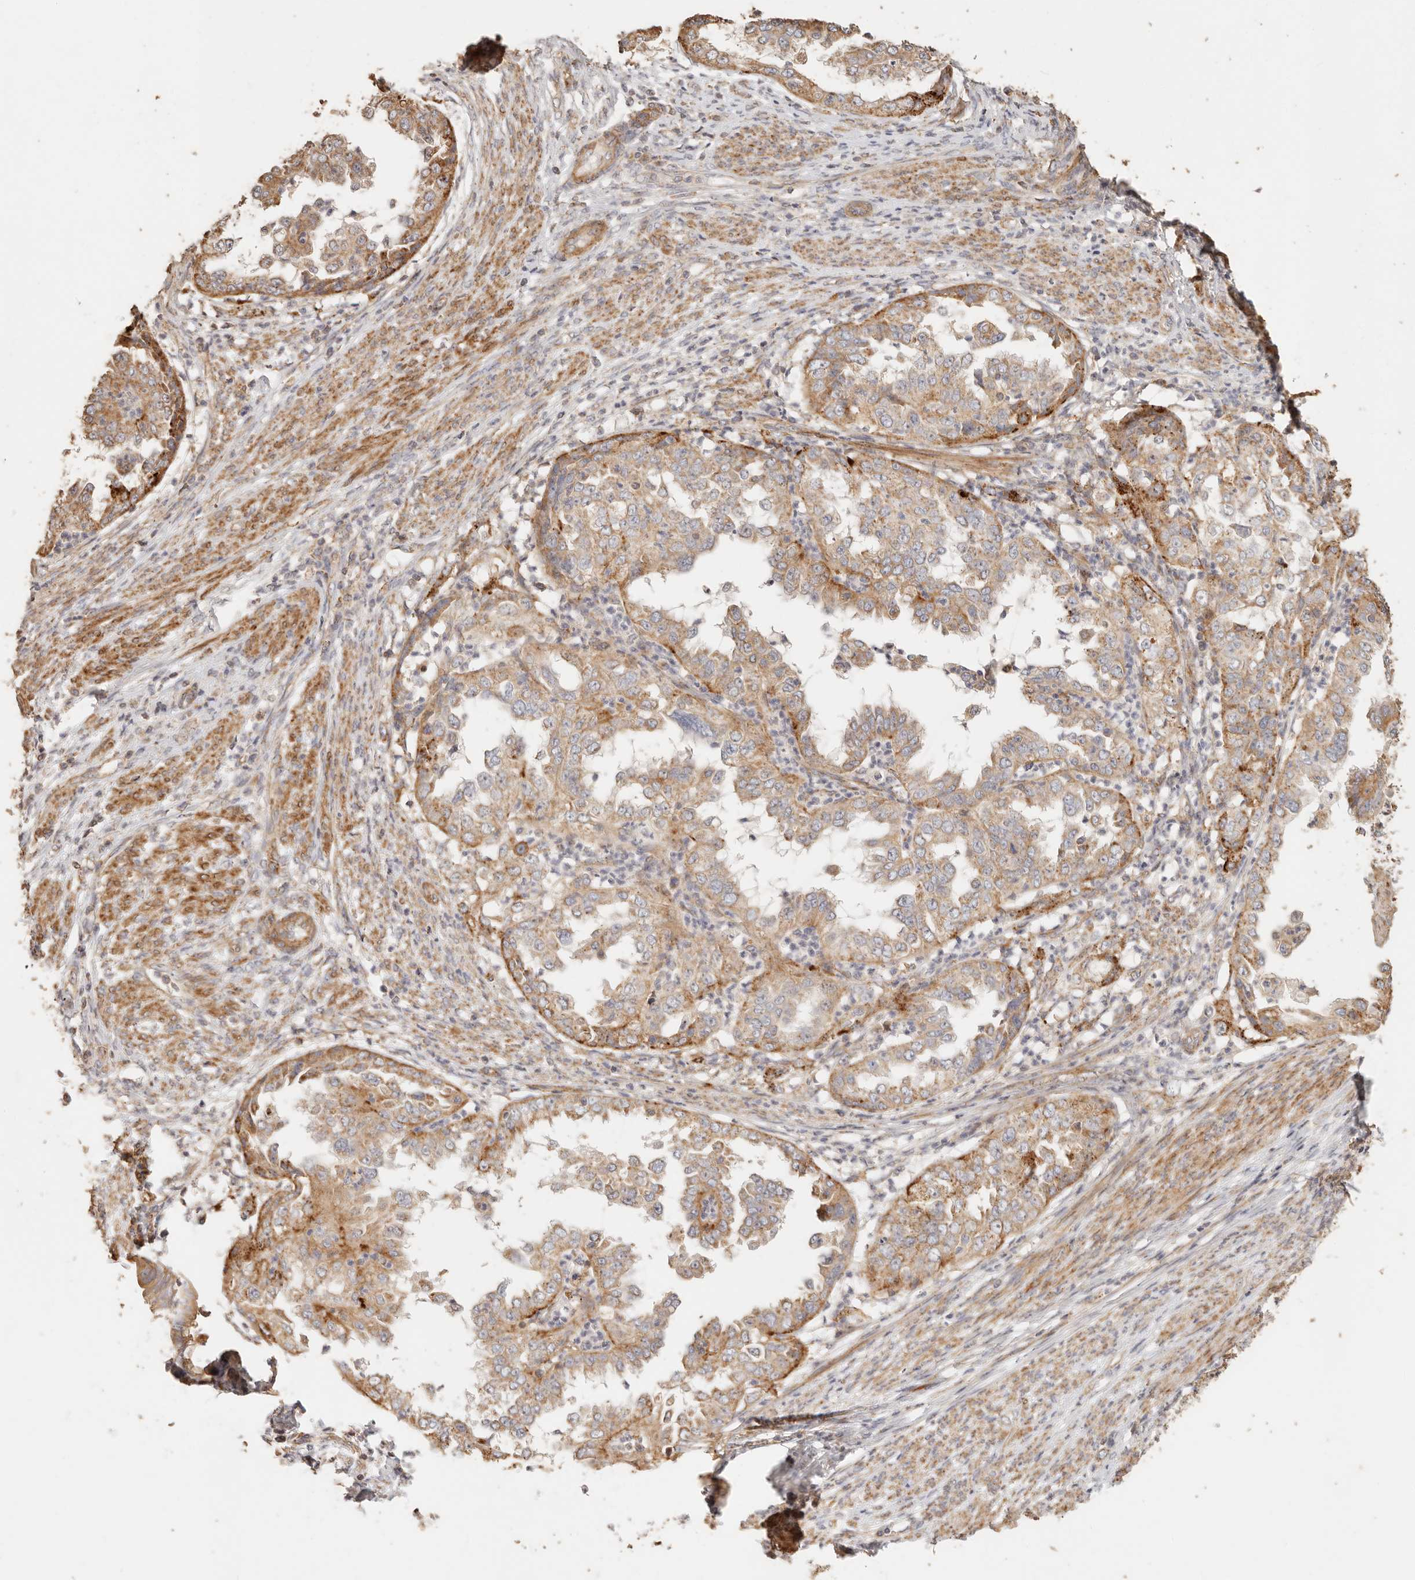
{"staining": {"intensity": "moderate", "quantity": ">75%", "location": "cytoplasmic/membranous"}, "tissue": "endometrial cancer", "cell_type": "Tumor cells", "image_type": "cancer", "snomed": [{"axis": "morphology", "description": "Adenocarcinoma, NOS"}, {"axis": "topography", "description": "Endometrium"}], "caption": "IHC of endometrial adenocarcinoma exhibits medium levels of moderate cytoplasmic/membranous staining in approximately >75% of tumor cells.", "gene": "PTPN22", "patient": {"sex": "female", "age": 85}}